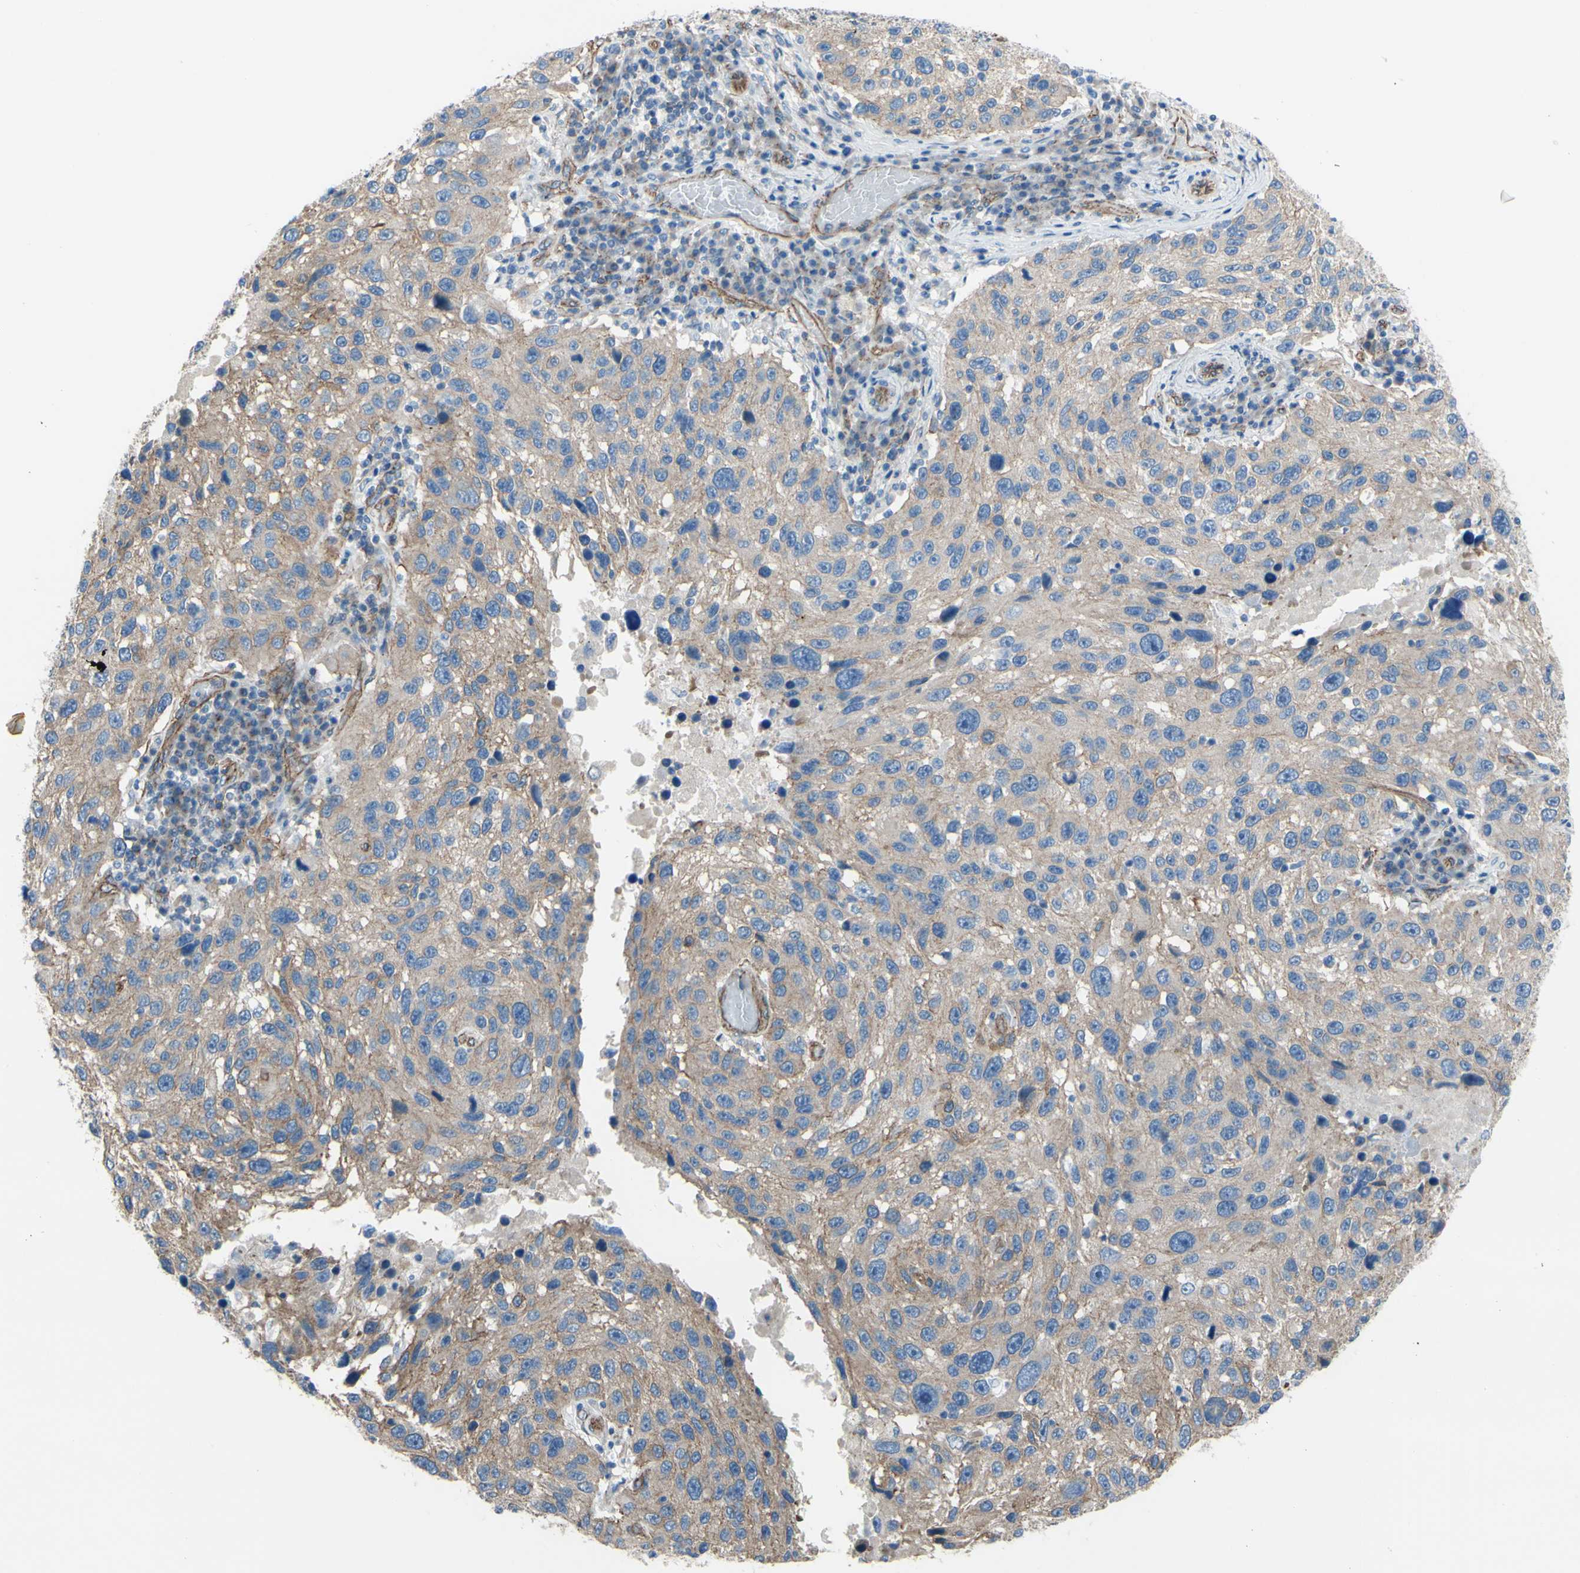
{"staining": {"intensity": "weak", "quantity": ">75%", "location": "cytoplasmic/membranous"}, "tissue": "melanoma", "cell_type": "Tumor cells", "image_type": "cancer", "snomed": [{"axis": "morphology", "description": "Malignant melanoma, NOS"}, {"axis": "topography", "description": "Skin"}], "caption": "Immunohistochemistry (IHC) (DAB (3,3'-diaminobenzidine)) staining of human malignant melanoma reveals weak cytoplasmic/membranous protein staining in approximately >75% of tumor cells.", "gene": "TPBG", "patient": {"sex": "male", "age": 53}}